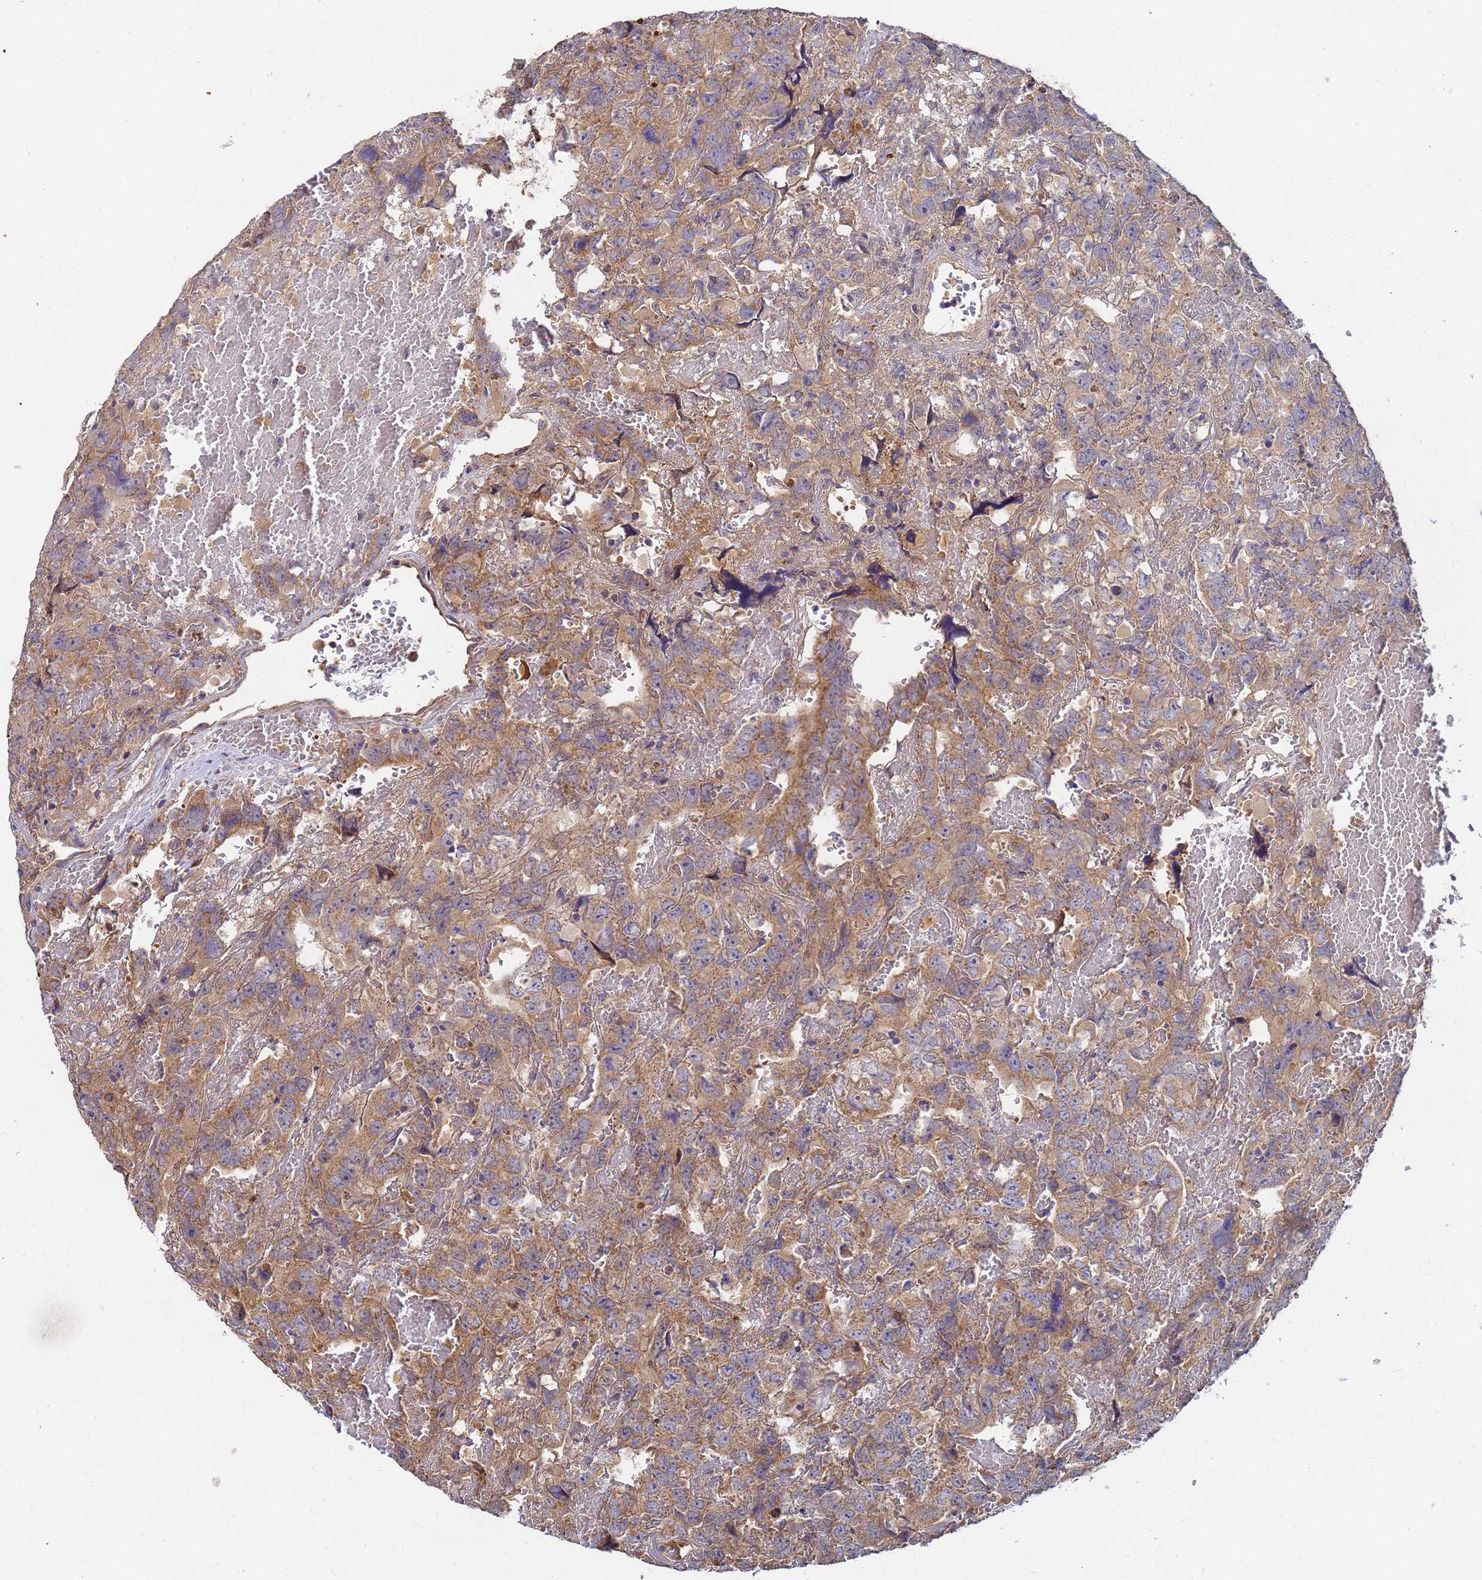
{"staining": {"intensity": "moderate", "quantity": "25%-75%", "location": "cytoplasmic/membranous"}, "tissue": "testis cancer", "cell_type": "Tumor cells", "image_type": "cancer", "snomed": [{"axis": "morphology", "description": "Carcinoma, Embryonal, NOS"}, {"axis": "topography", "description": "Testis"}], "caption": "DAB (3,3'-diaminobenzidine) immunohistochemical staining of human testis cancer (embryonal carcinoma) shows moderate cytoplasmic/membranous protein staining in about 25%-75% of tumor cells.", "gene": "C5orf34", "patient": {"sex": "male", "age": 45}}